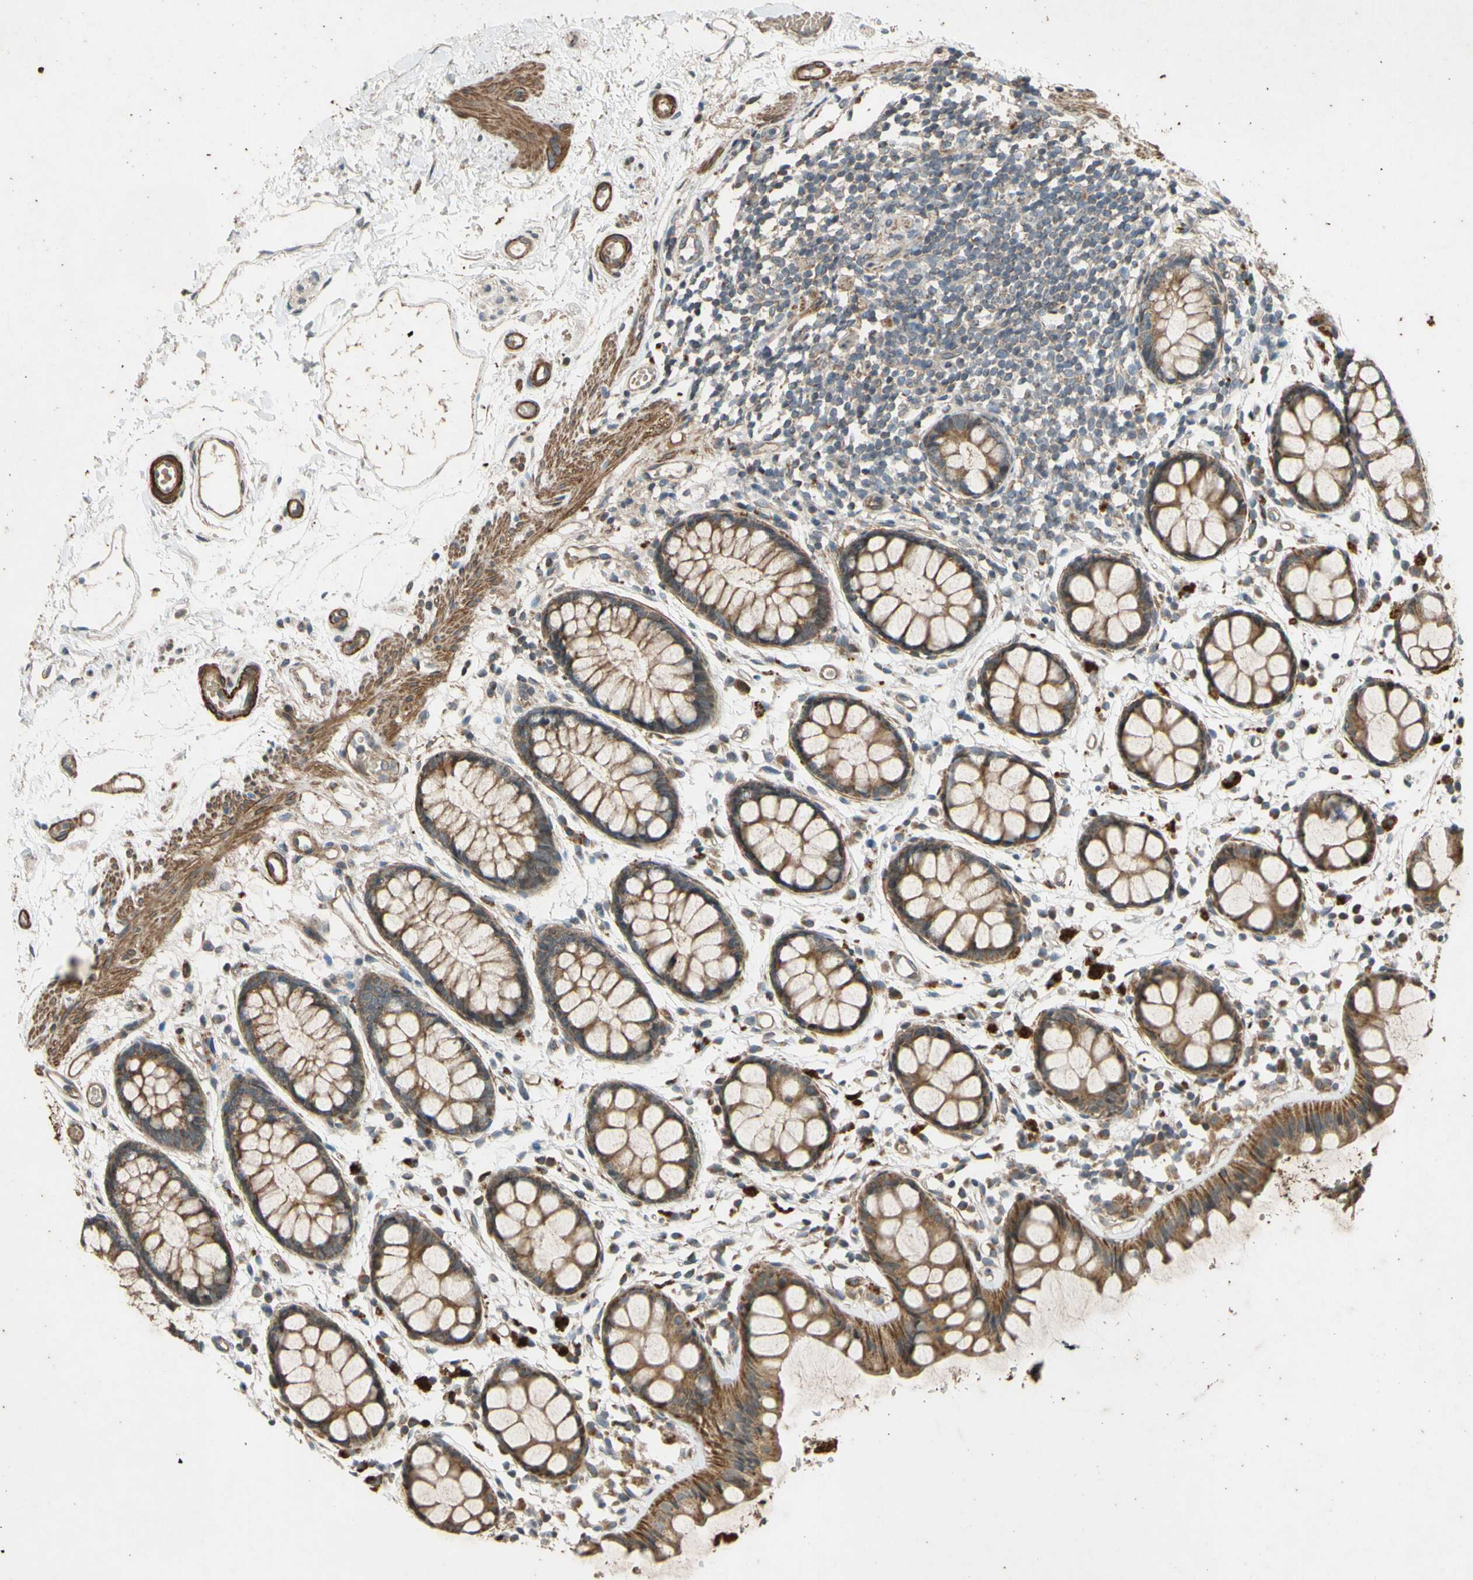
{"staining": {"intensity": "moderate", "quantity": ">75%", "location": "cytoplasmic/membranous"}, "tissue": "rectum", "cell_type": "Glandular cells", "image_type": "normal", "snomed": [{"axis": "morphology", "description": "Normal tissue, NOS"}, {"axis": "topography", "description": "Rectum"}], "caption": "High-power microscopy captured an IHC photomicrograph of unremarkable rectum, revealing moderate cytoplasmic/membranous positivity in approximately >75% of glandular cells.", "gene": "PARD6A", "patient": {"sex": "female", "age": 66}}